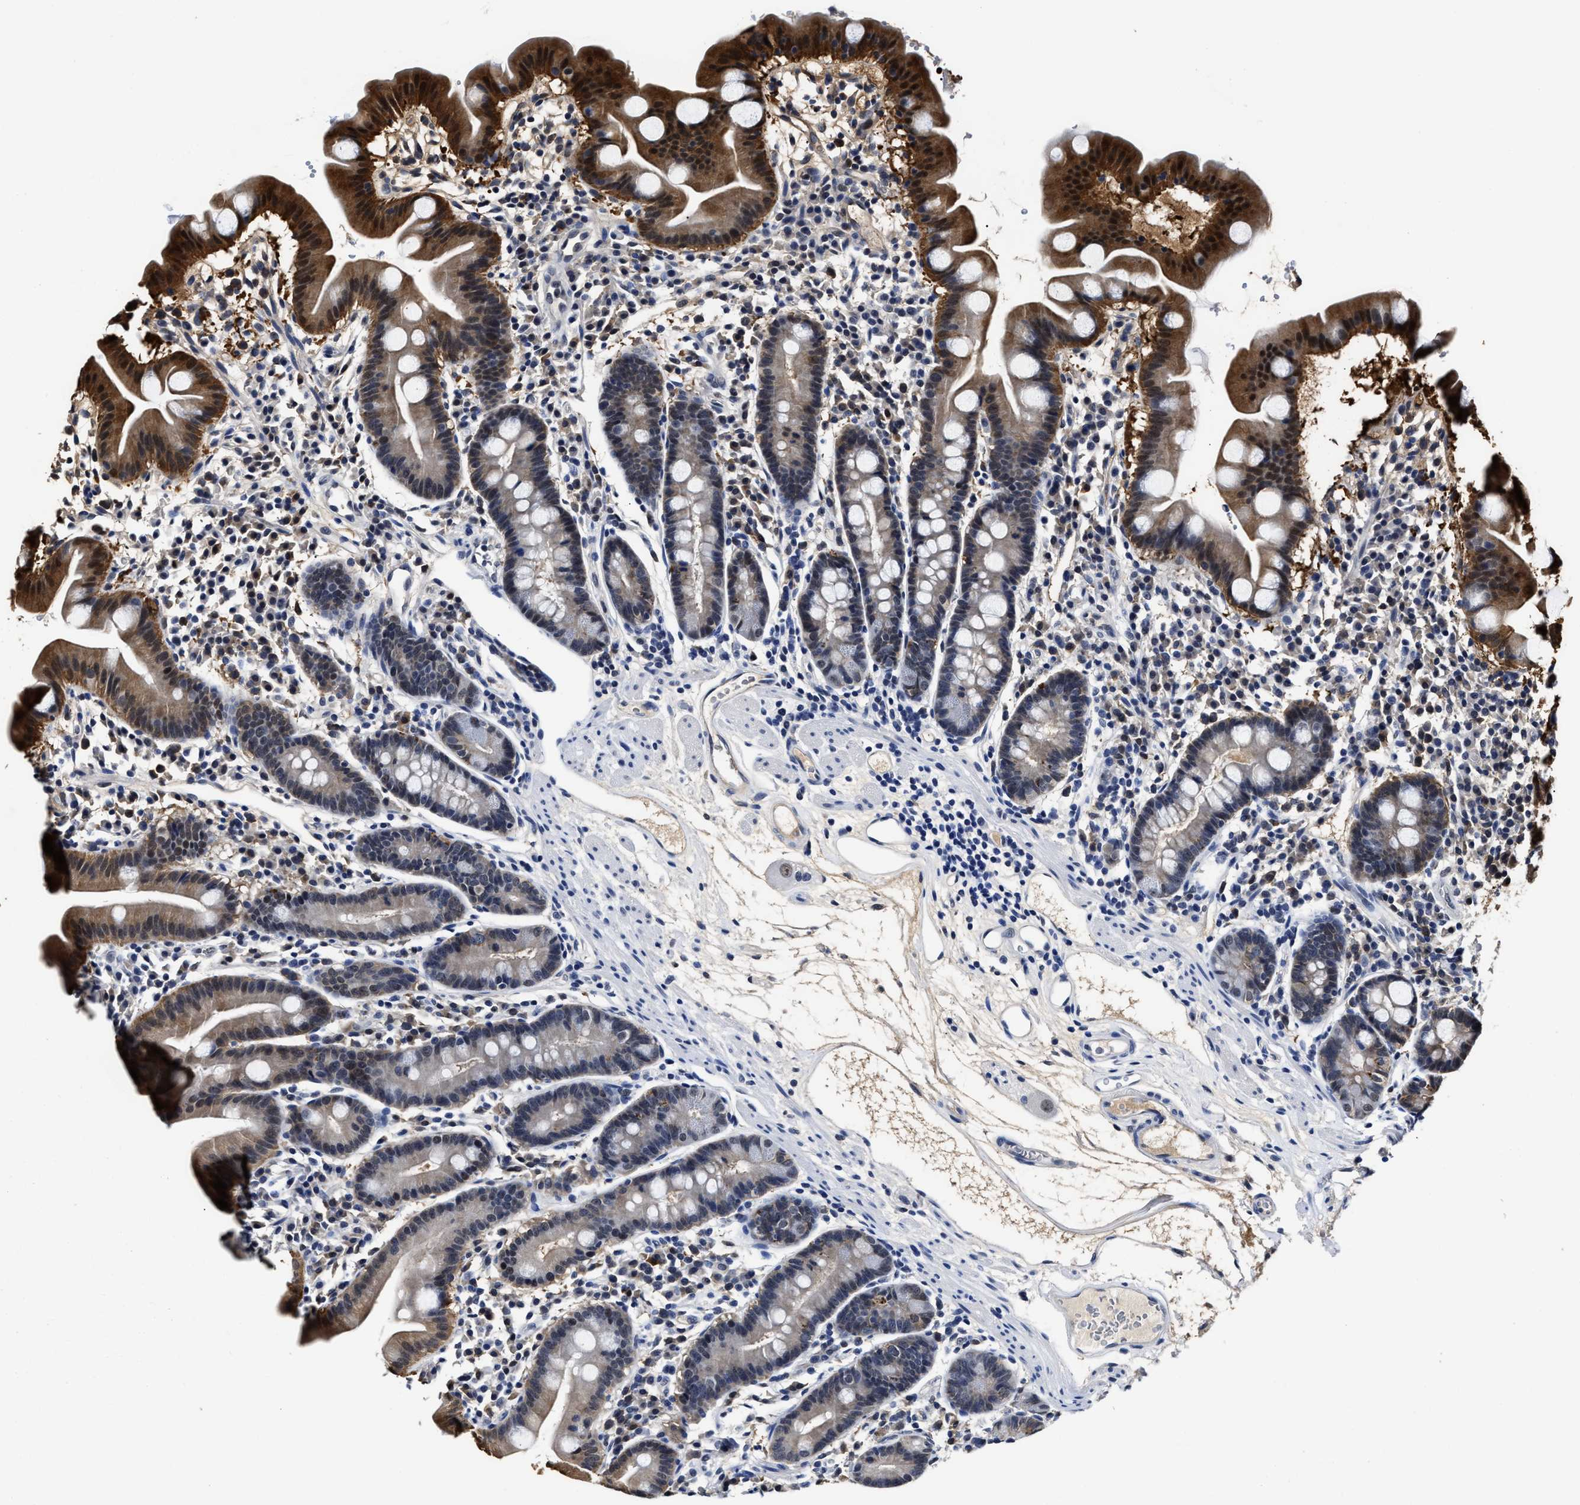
{"staining": {"intensity": "strong", "quantity": "25%-75%", "location": "cytoplasmic/membranous,nuclear"}, "tissue": "duodenum", "cell_type": "Glandular cells", "image_type": "normal", "snomed": [{"axis": "morphology", "description": "Normal tissue, NOS"}, {"axis": "topography", "description": "Duodenum"}], "caption": "A brown stain highlights strong cytoplasmic/membranous,nuclear staining of a protein in glandular cells of normal human duodenum.", "gene": "PRPF4B", "patient": {"sex": "male", "age": 50}}